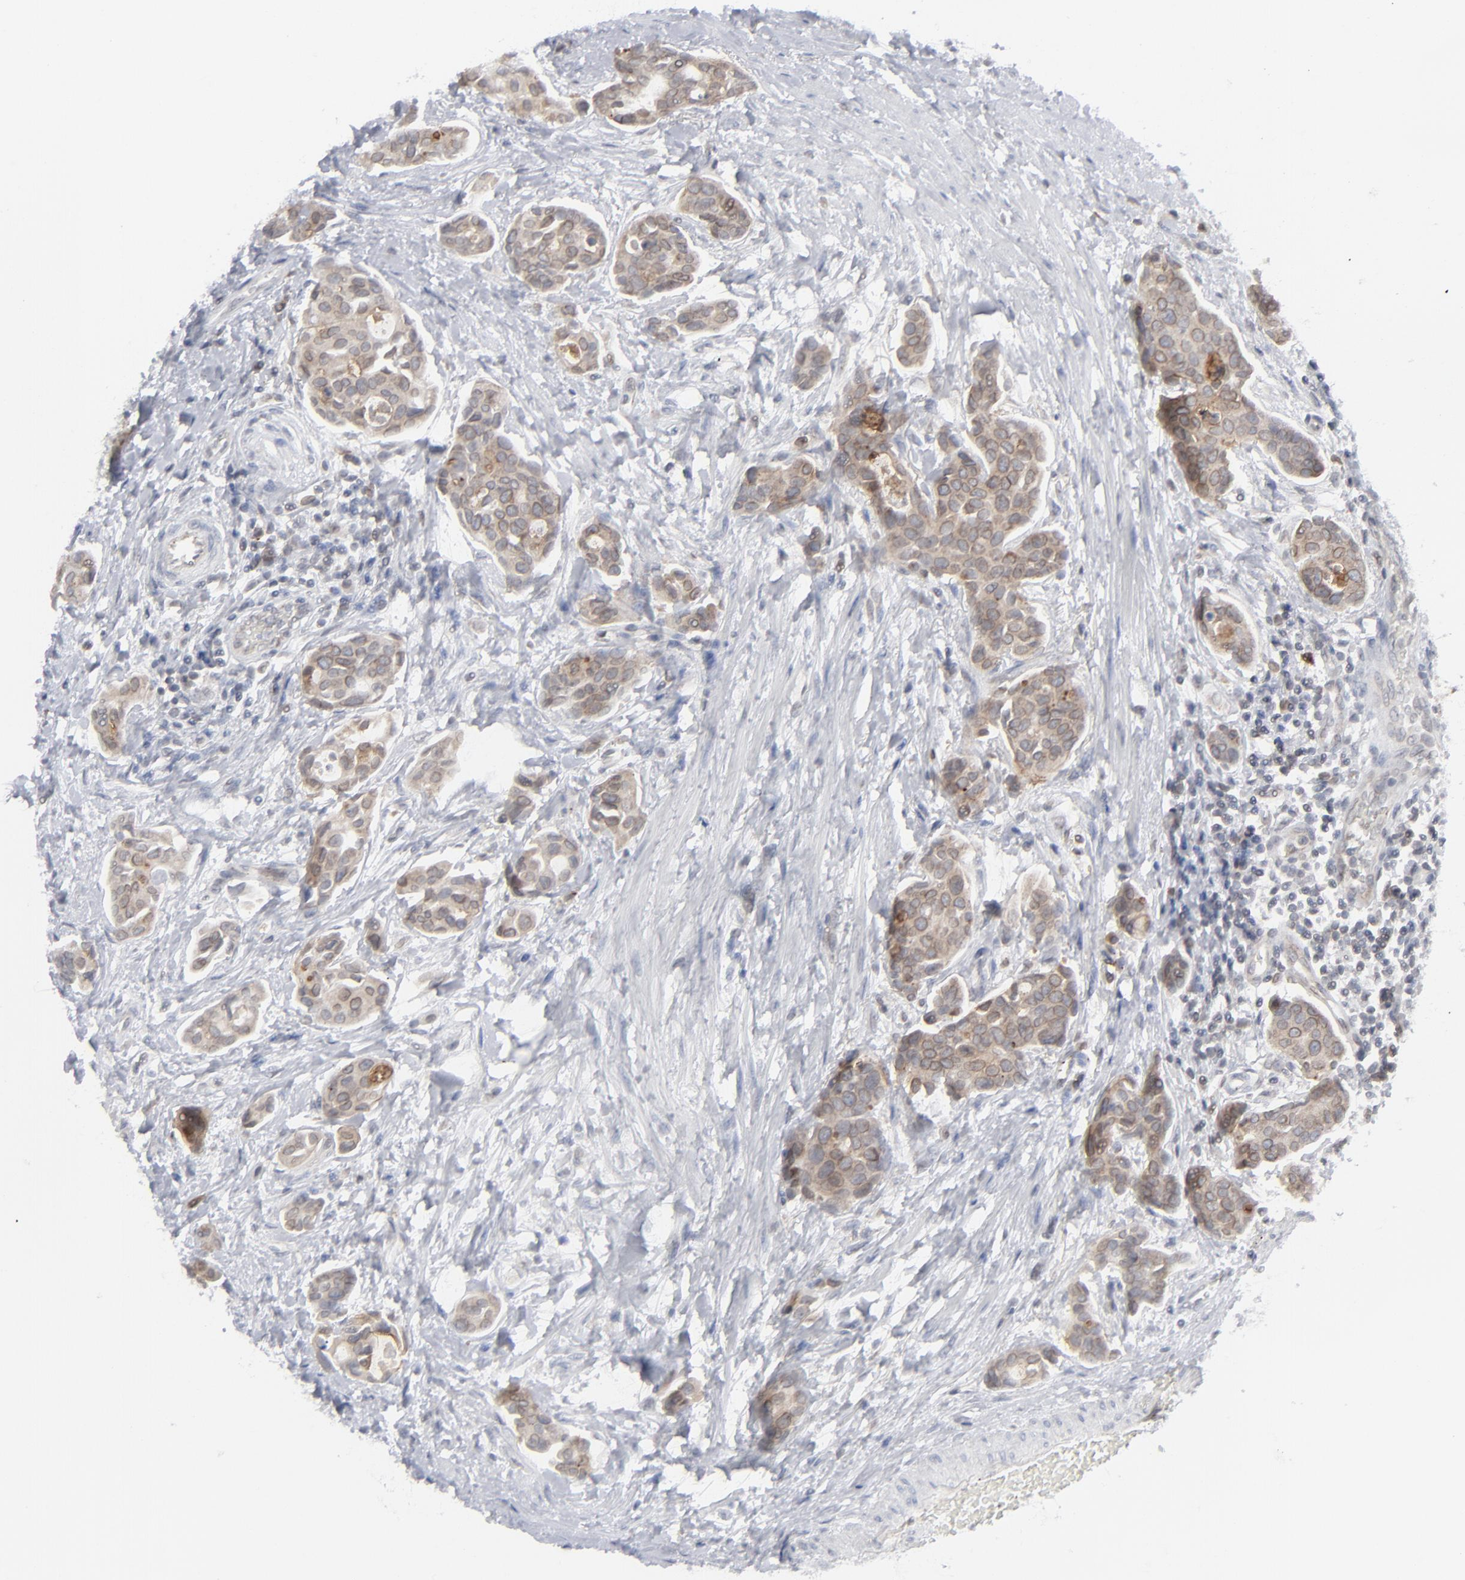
{"staining": {"intensity": "moderate", "quantity": "25%-75%", "location": "cytoplasmic/membranous"}, "tissue": "urothelial cancer", "cell_type": "Tumor cells", "image_type": "cancer", "snomed": [{"axis": "morphology", "description": "Urothelial carcinoma, High grade"}, {"axis": "topography", "description": "Urinary bladder"}], "caption": "Tumor cells reveal medium levels of moderate cytoplasmic/membranous positivity in about 25%-75% of cells in urothelial cancer.", "gene": "NUP88", "patient": {"sex": "male", "age": 78}}